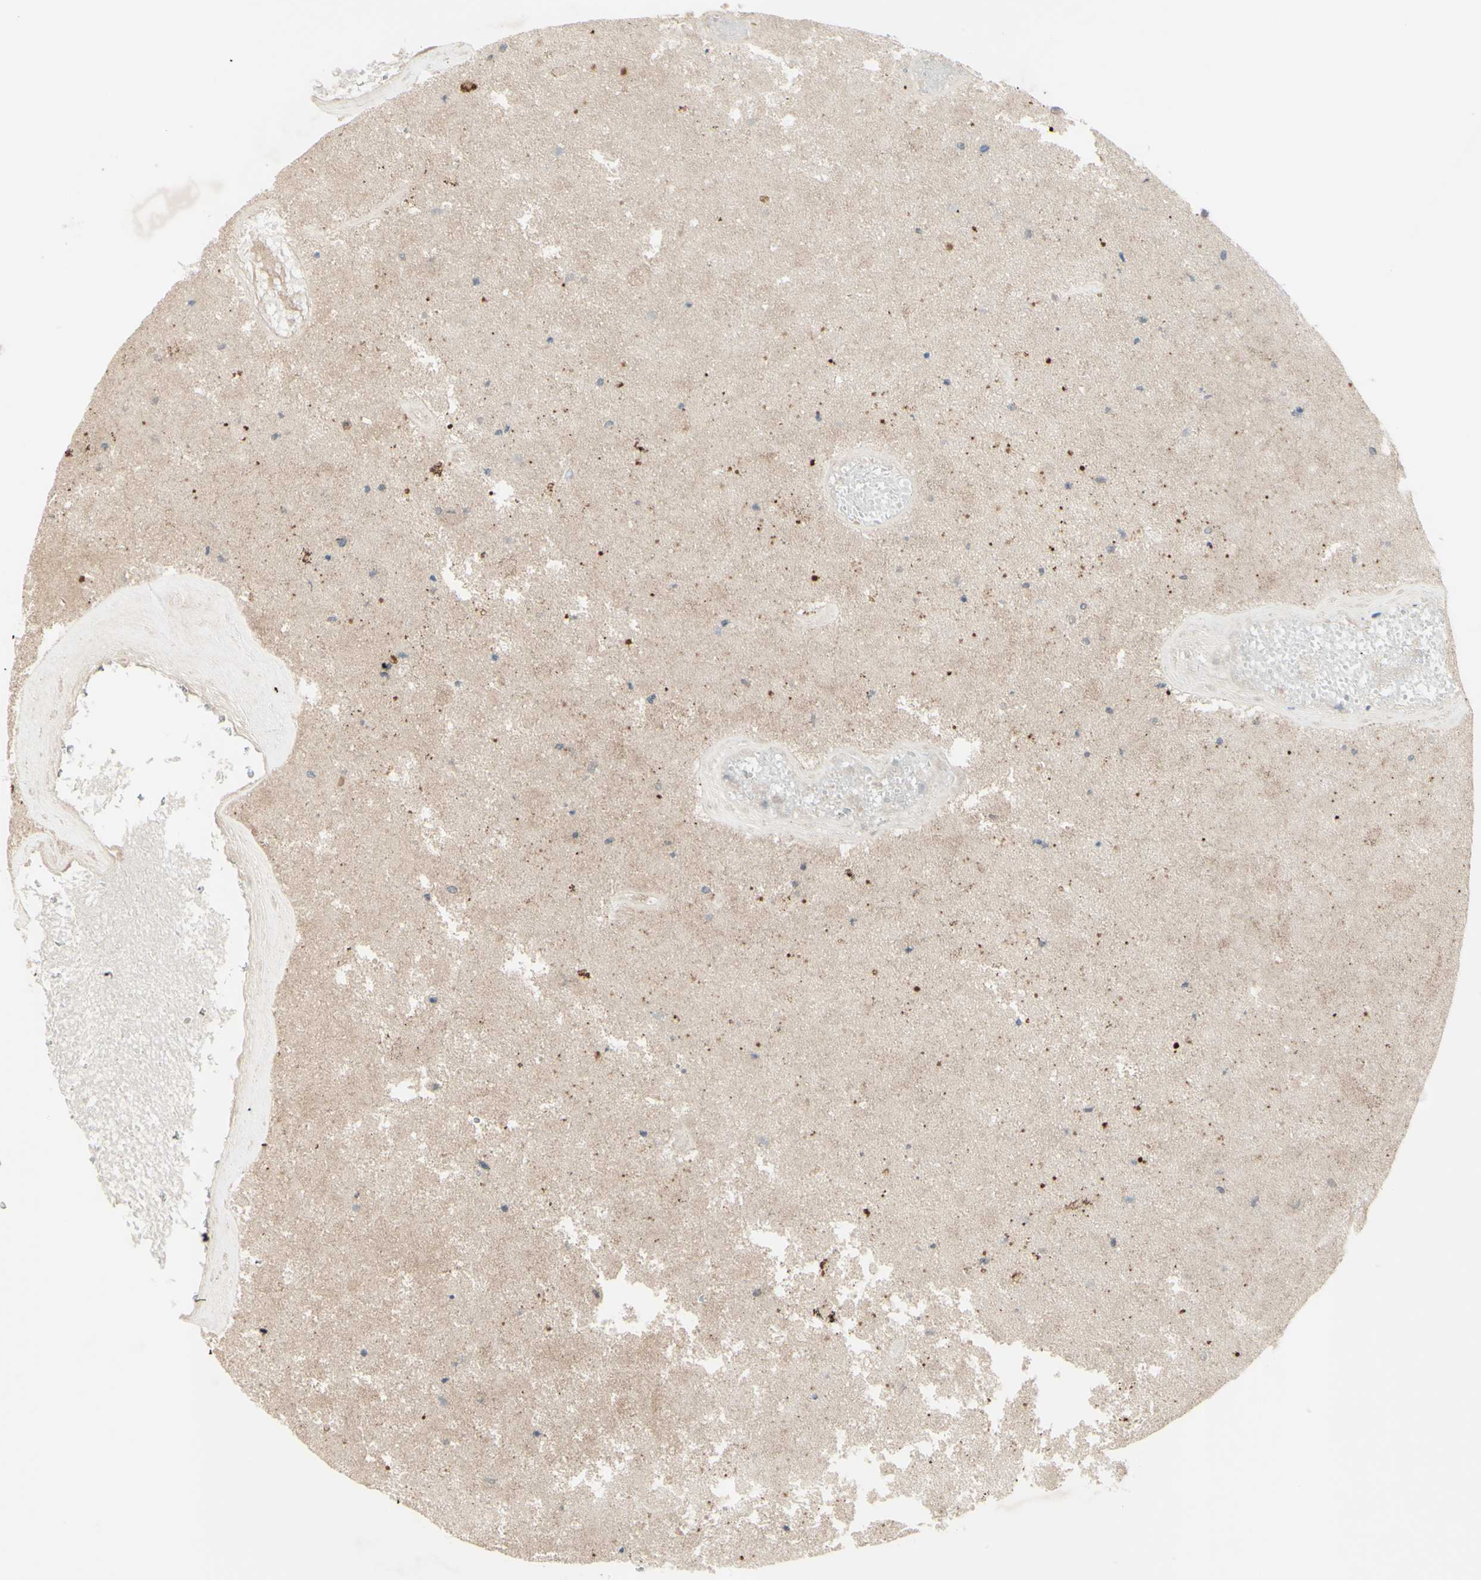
{"staining": {"intensity": "negative", "quantity": "none", "location": "none"}, "tissue": "glioma", "cell_type": "Tumor cells", "image_type": "cancer", "snomed": [{"axis": "morphology", "description": "Normal tissue, NOS"}, {"axis": "morphology", "description": "Glioma, malignant, High grade"}, {"axis": "topography", "description": "Cerebral cortex"}], "caption": "High magnification brightfield microscopy of malignant high-grade glioma stained with DAB (3,3'-diaminobenzidine) (brown) and counterstained with hematoxylin (blue): tumor cells show no significant positivity. (Stains: DAB IHC with hematoxylin counter stain, Microscopy: brightfield microscopy at high magnification).", "gene": "FGFR2", "patient": {"sex": "male", "age": 77}}